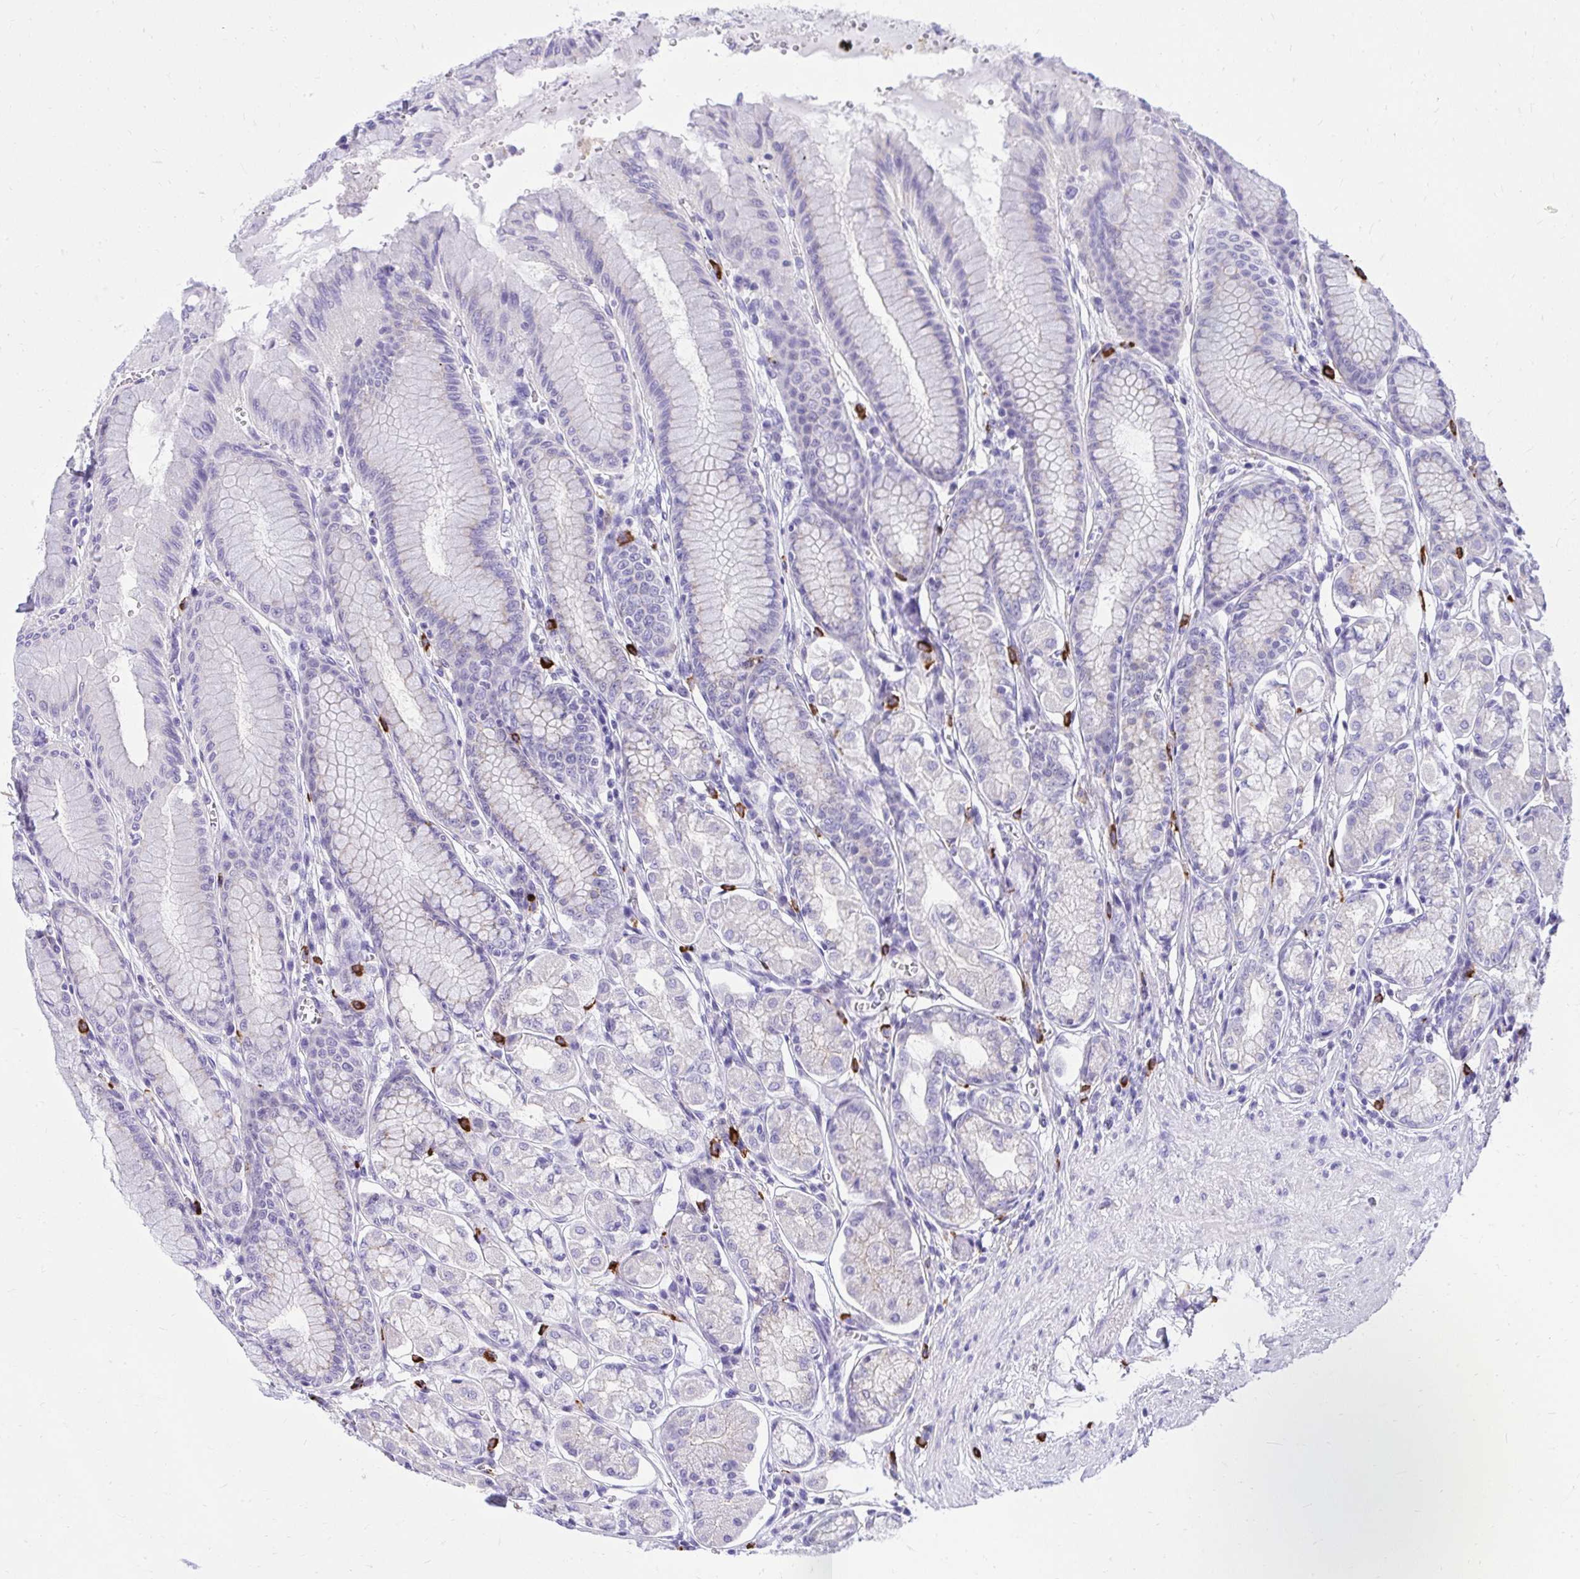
{"staining": {"intensity": "weak", "quantity": "<25%", "location": "cytoplasmic/membranous"}, "tissue": "stomach", "cell_type": "Glandular cells", "image_type": "normal", "snomed": [{"axis": "morphology", "description": "Normal tissue, NOS"}, {"axis": "topography", "description": "Stomach"}, {"axis": "topography", "description": "Stomach, lower"}], "caption": "DAB immunohistochemical staining of unremarkable human stomach exhibits no significant staining in glandular cells. (DAB (3,3'-diaminobenzidine) IHC, high magnification).", "gene": "PSD", "patient": {"sex": "male", "age": 76}}